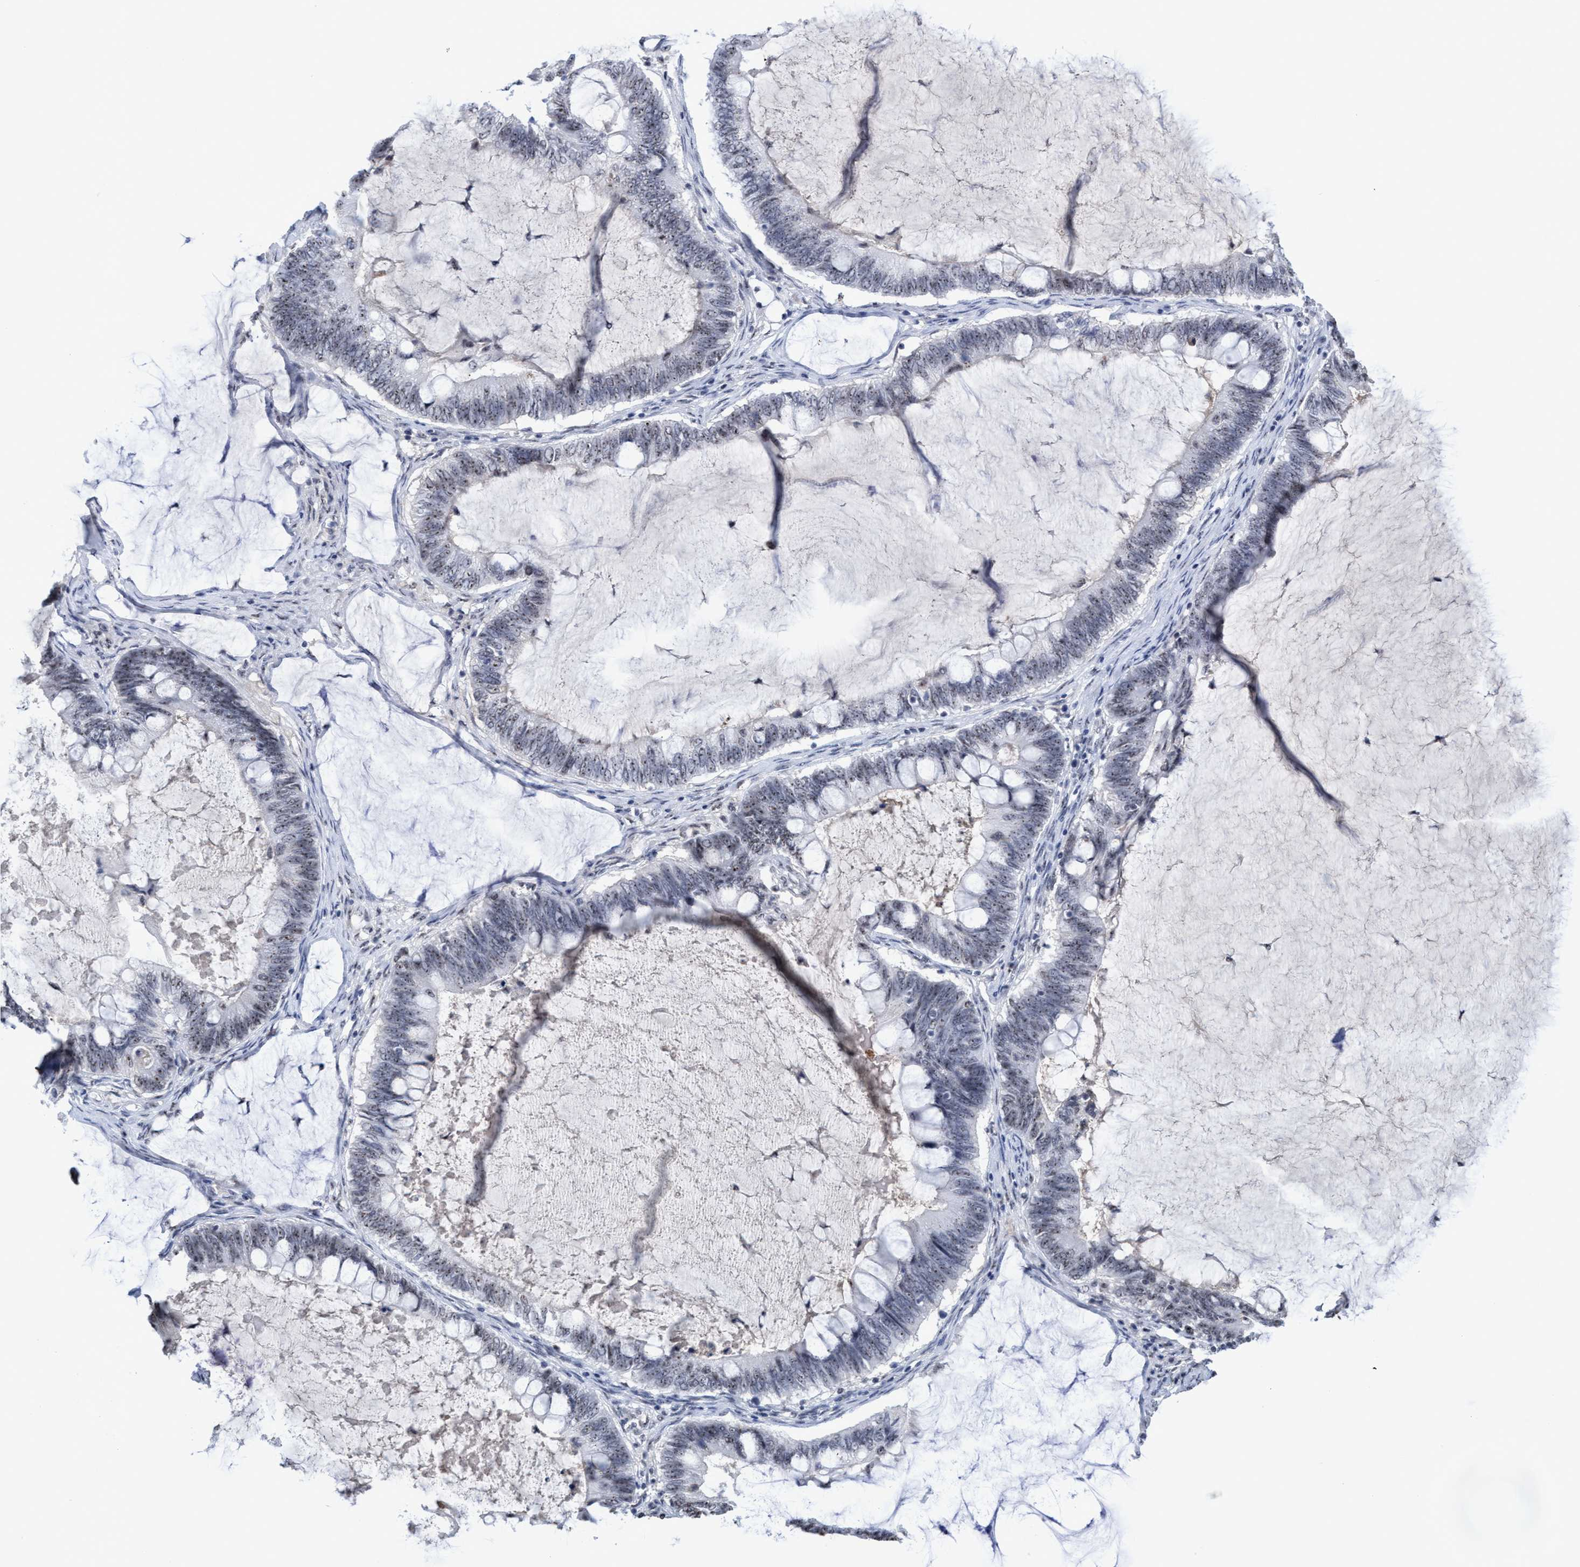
{"staining": {"intensity": "weak", "quantity": "25%-75%", "location": "nuclear"}, "tissue": "ovarian cancer", "cell_type": "Tumor cells", "image_type": "cancer", "snomed": [{"axis": "morphology", "description": "Cystadenocarcinoma, mucinous, NOS"}, {"axis": "topography", "description": "Ovary"}], "caption": "This photomicrograph shows immunohistochemistry staining of mucinous cystadenocarcinoma (ovarian), with low weak nuclear positivity in approximately 25%-75% of tumor cells.", "gene": "EFCAB10", "patient": {"sex": "female", "age": 61}}